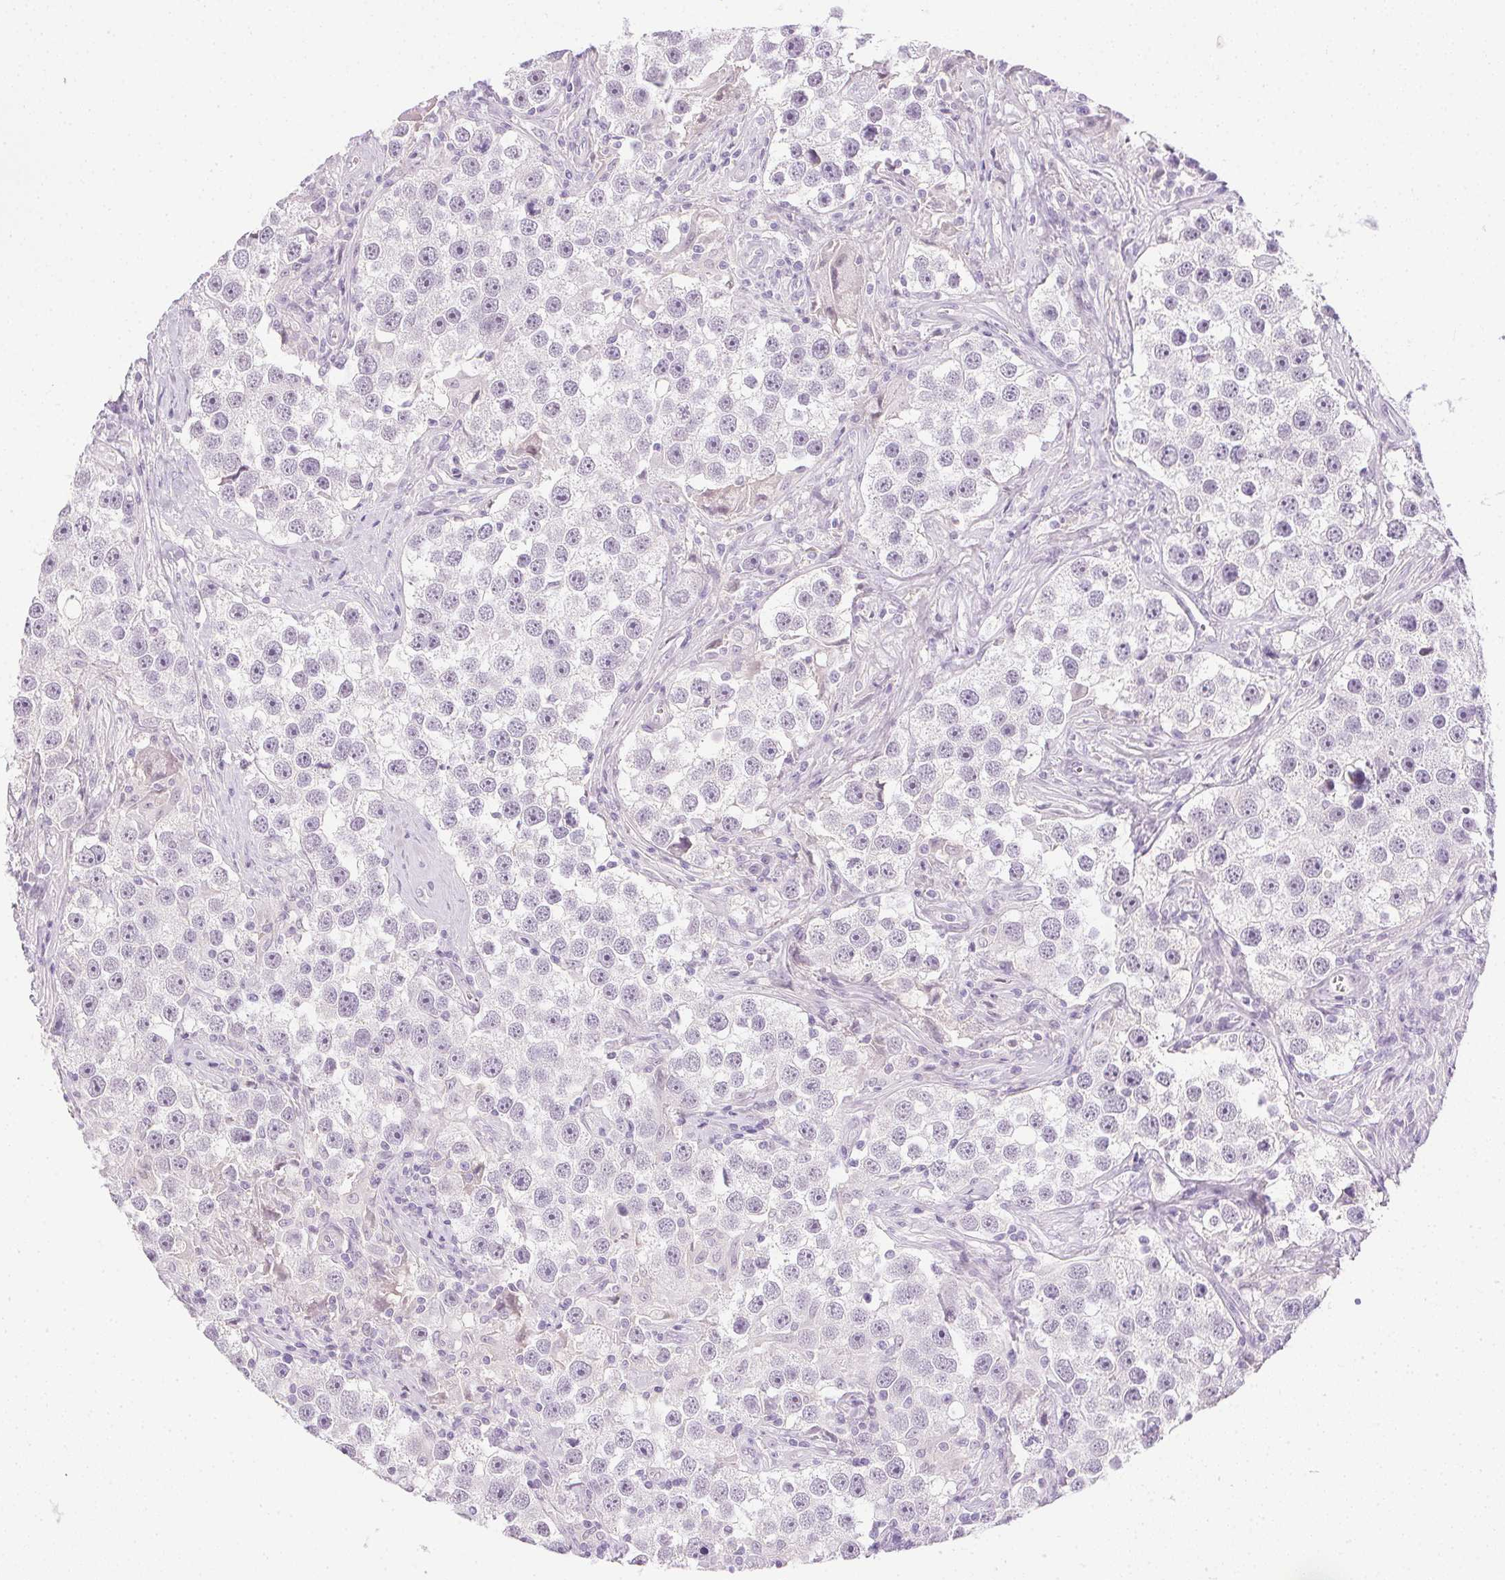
{"staining": {"intensity": "negative", "quantity": "none", "location": "none"}, "tissue": "testis cancer", "cell_type": "Tumor cells", "image_type": "cancer", "snomed": [{"axis": "morphology", "description": "Seminoma, NOS"}, {"axis": "topography", "description": "Testis"}], "caption": "This histopathology image is of testis cancer (seminoma) stained with immunohistochemistry (IHC) to label a protein in brown with the nuclei are counter-stained blue. There is no expression in tumor cells.", "gene": "PRL", "patient": {"sex": "male", "age": 49}}